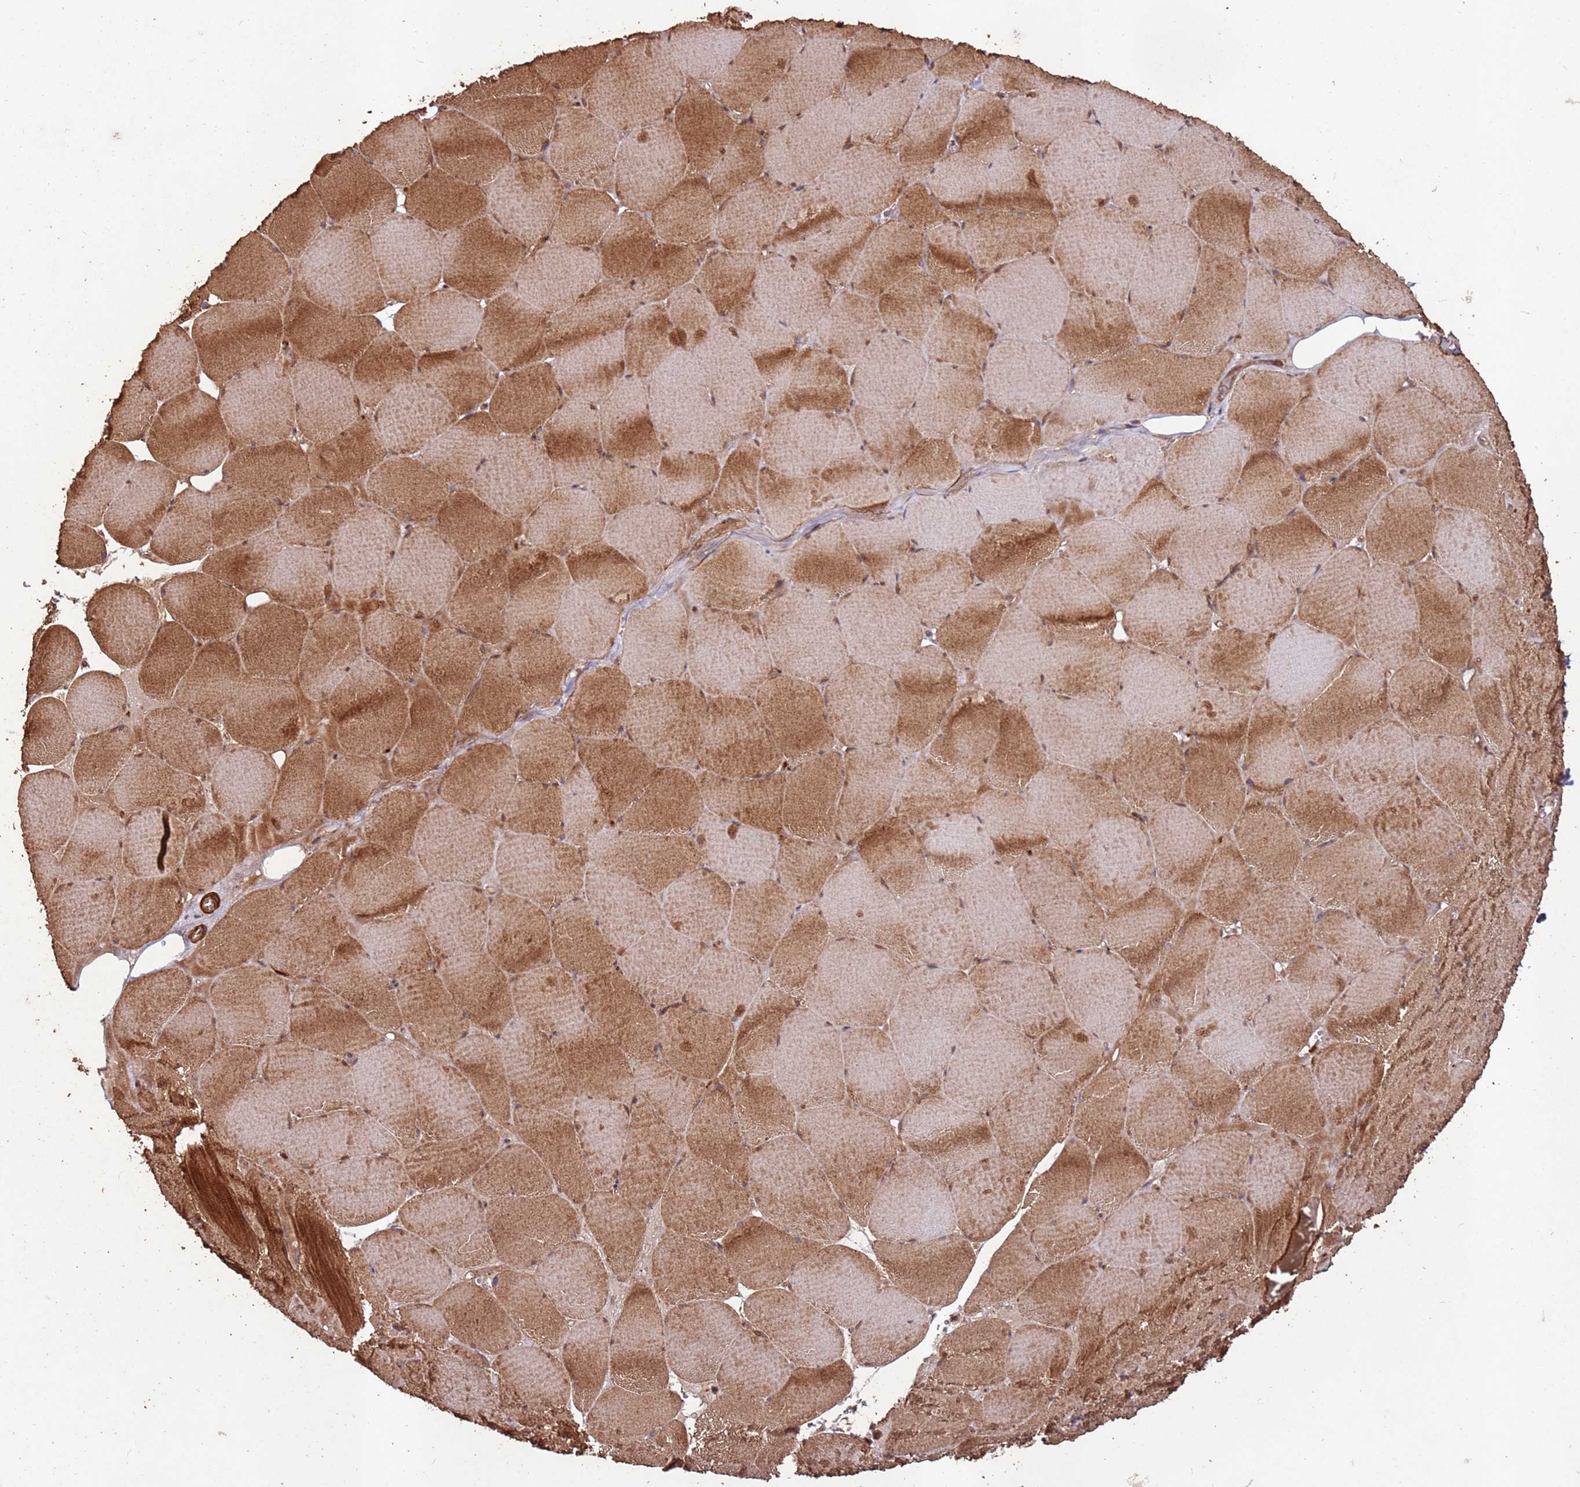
{"staining": {"intensity": "strong", "quantity": ">75%", "location": "cytoplasmic/membranous"}, "tissue": "skeletal muscle", "cell_type": "Myocytes", "image_type": "normal", "snomed": [{"axis": "morphology", "description": "Normal tissue, NOS"}, {"axis": "topography", "description": "Skeletal muscle"}, {"axis": "topography", "description": "Head-Neck"}], "caption": "The immunohistochemical stain labels strong cytoplasmic/membranous staining in myocytes of unremarkable skeletal muscle.", "gene": "FAM186A", "patient": {"sex": "male", "age": 66}}